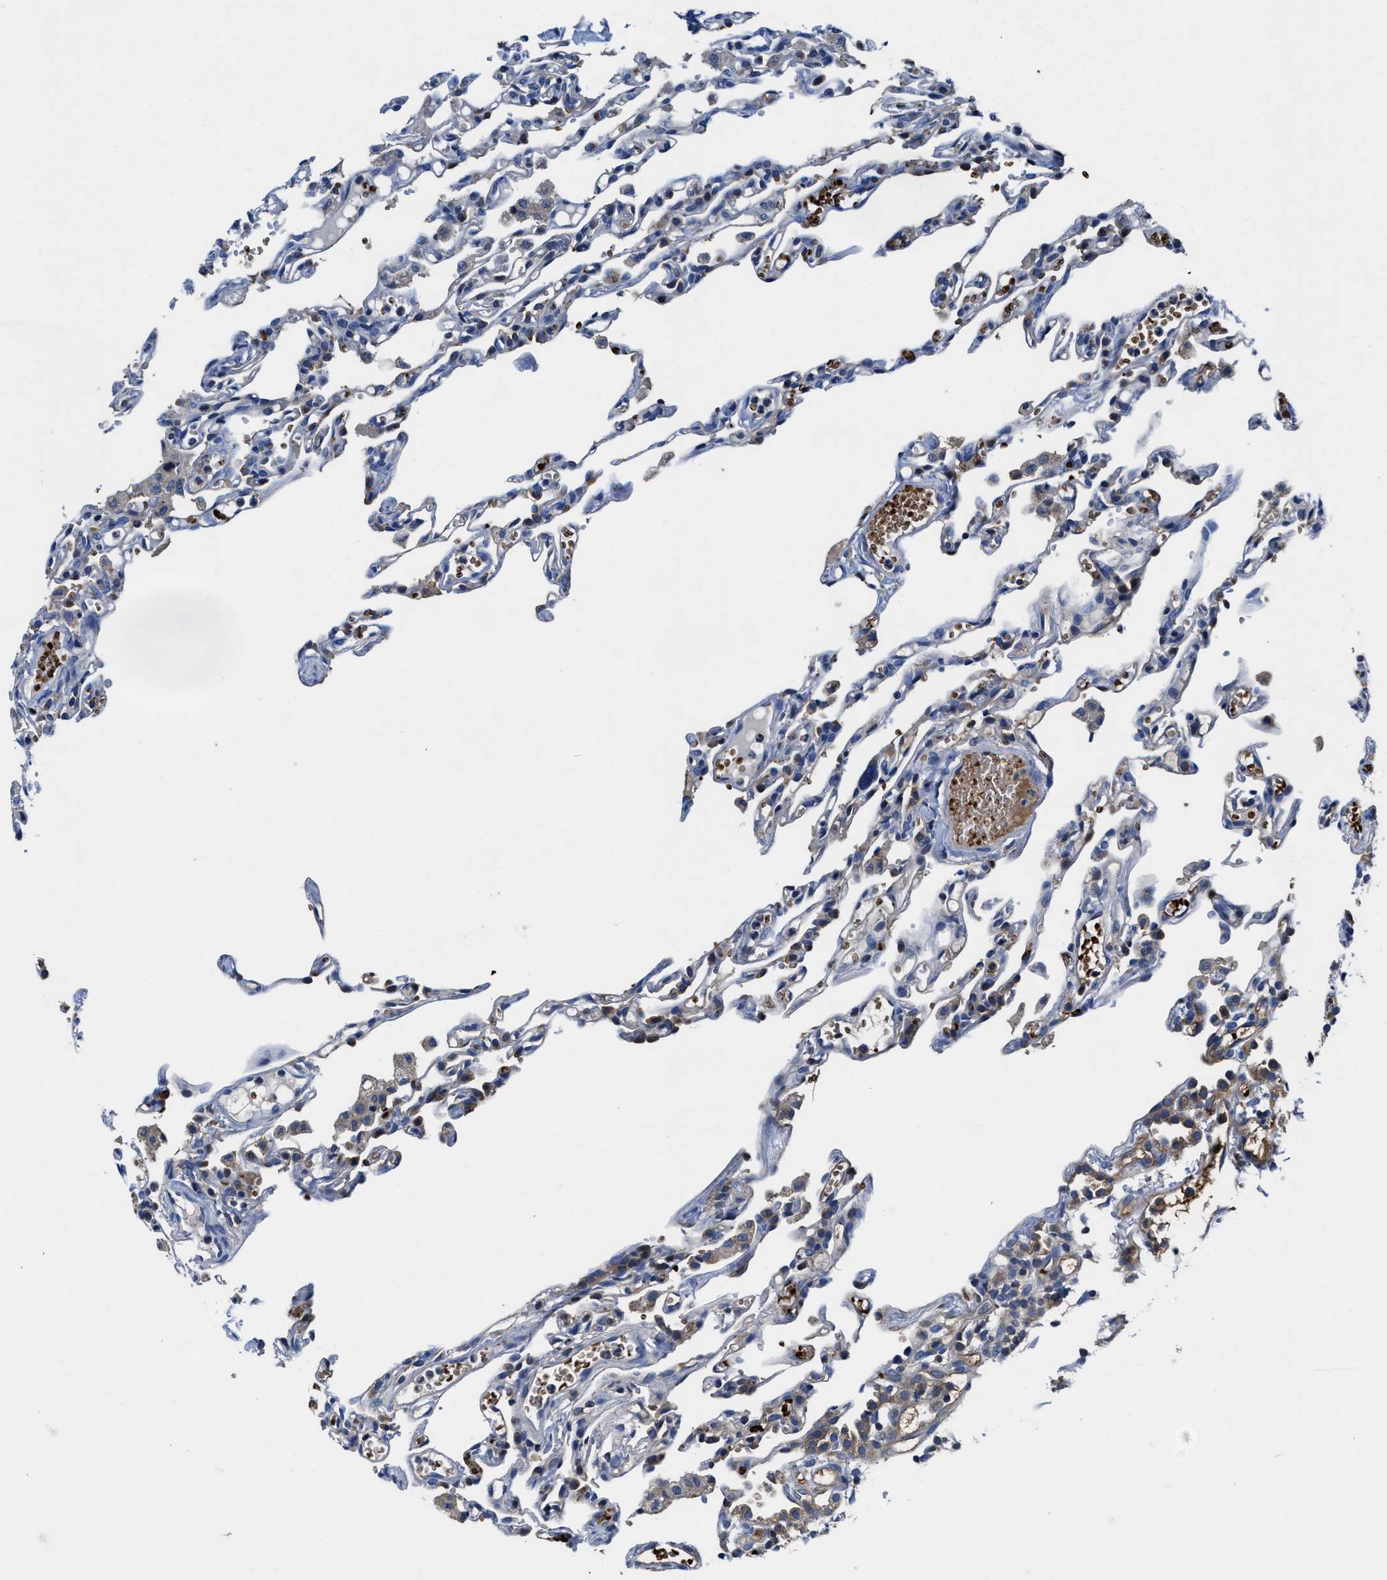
{"staining": {"intensity": "weak", "quantity": "<25%", "location": "cytoplasmic/membranous"}, "tissue": "lung", "cell_type": "Alveolar cells", "image_type": "normal", "snomed": [{"axis": "morphology", "description": "Normal tissue, NOS"}, {"axis": "topography", "description": "Lung"}], "caption": "This is a micrograph of IHC staining of normal lung, which shows no expression in alveolar cells.", "gene": "PHLPP1", "patient": {"sex": "male", "age": 21}}